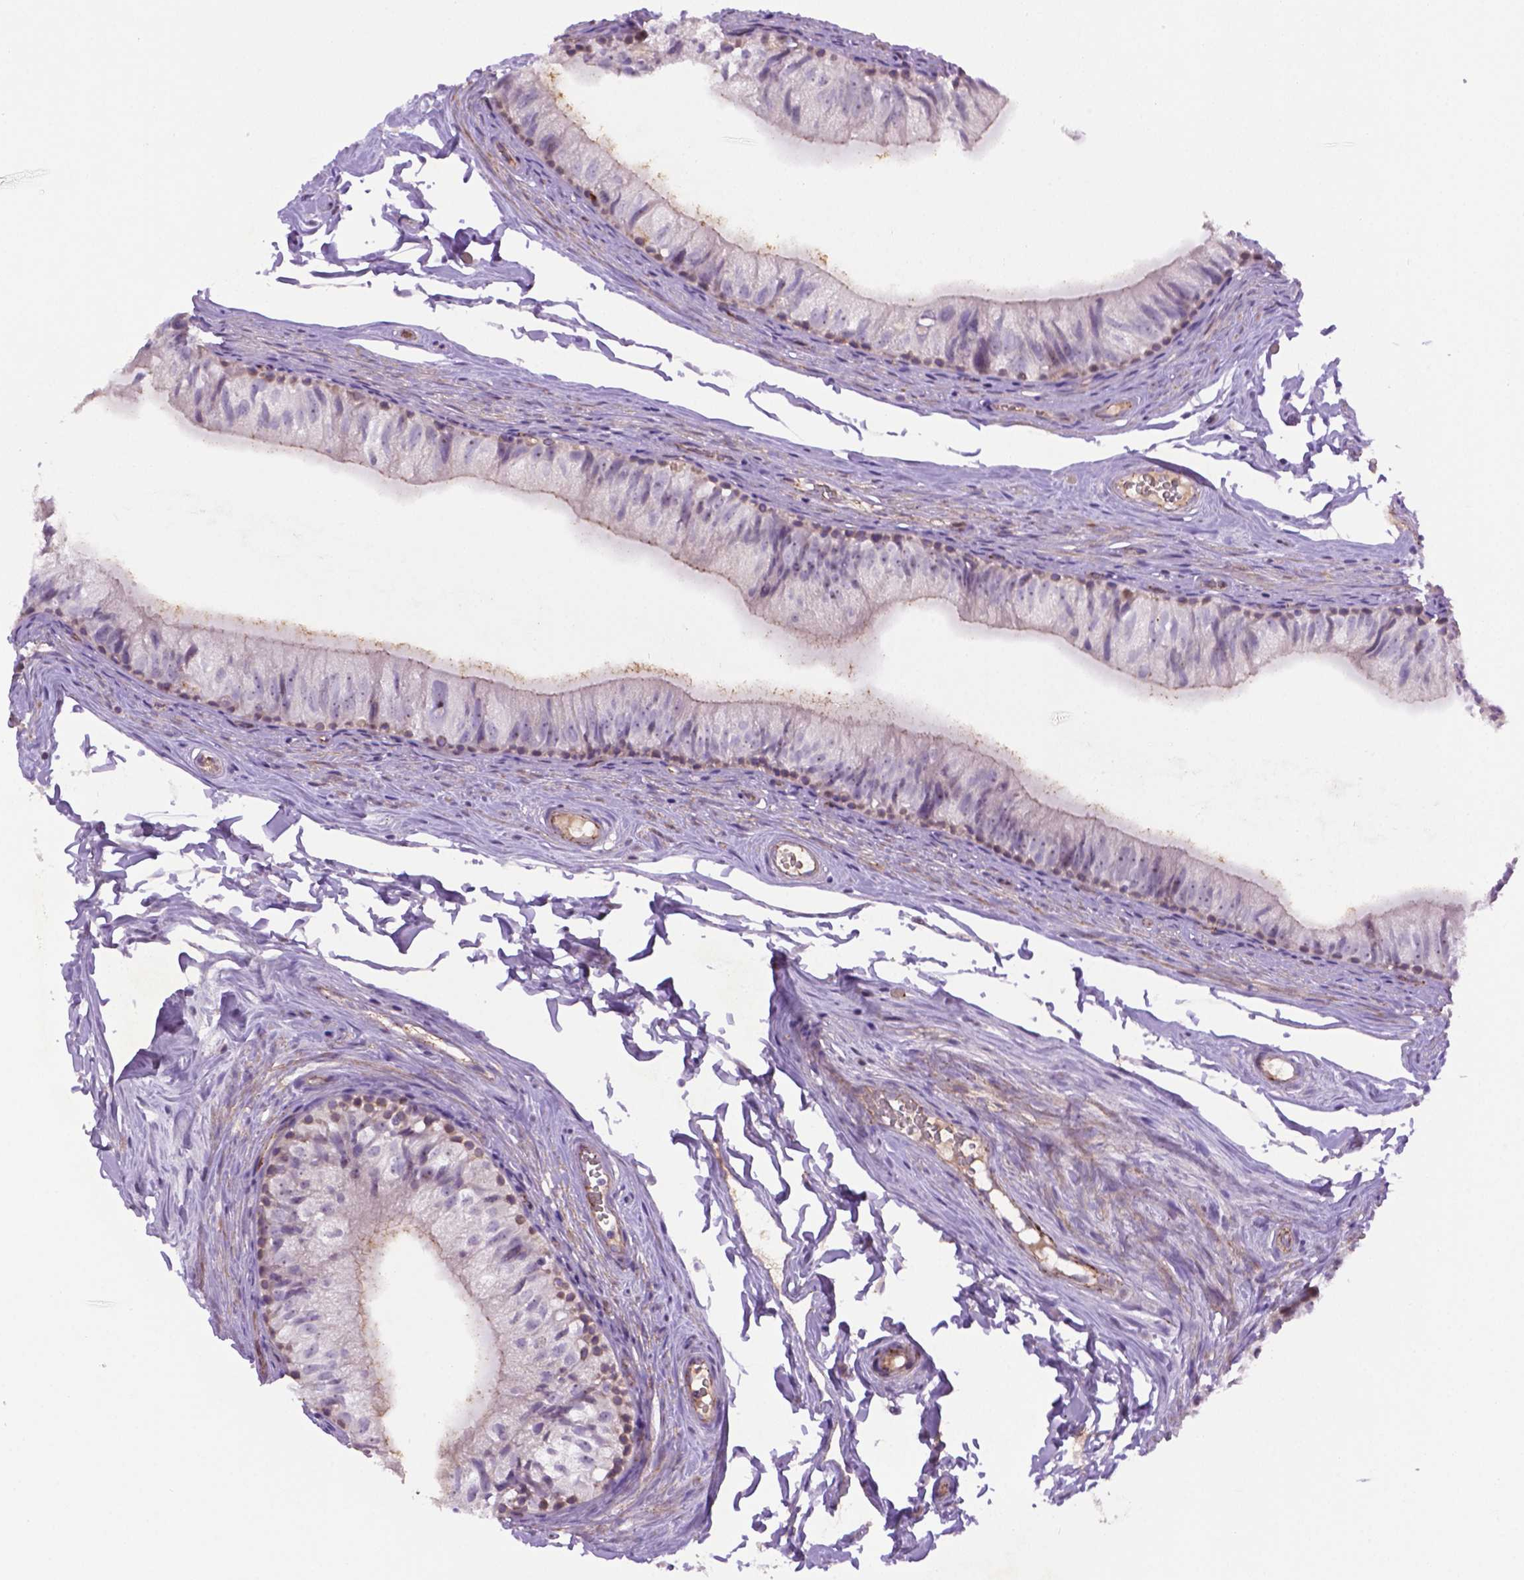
{"staining": {"intensity": "weak", "quantity": "<25%", "location": "cytoplasmic/membranous"}, "tissue": "epididymis", "cell_type": "Glandular cells", "image_type": "normal", "snomed": [{"axis": "morphology", "description": "Normal tissue, NOS"}, {"axis": "topography", "description": "Epididymis"}], "caption": "Immunohistochemical staining of benign human epididymis demonstrates no significant staining in glandular cells.", "gene": "CCER2", "patient": {"sex": "male", "age": 45}}